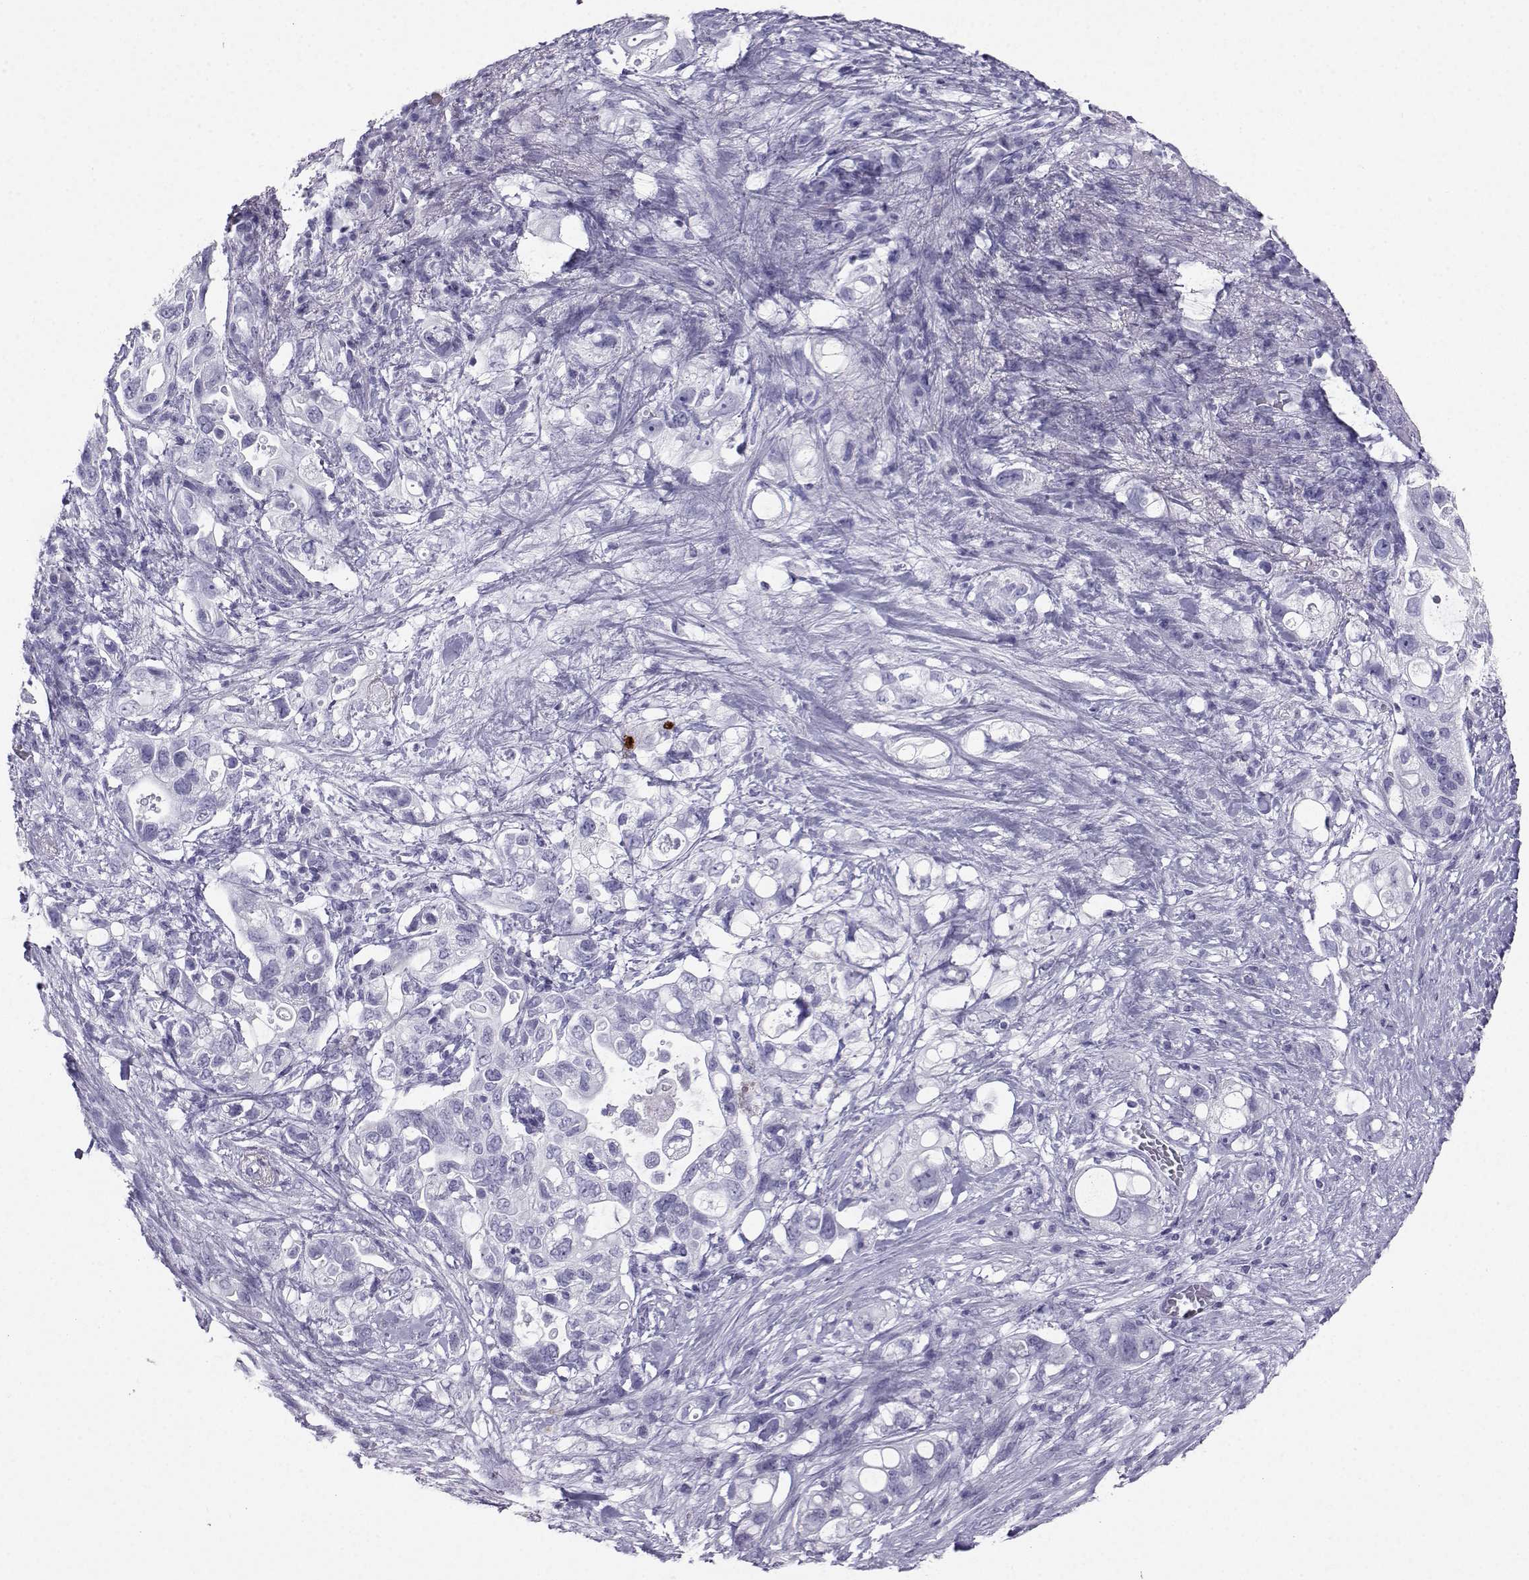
{"staining": {"intensity": "negative", "quantity": "none", "location": "none"}, "tissue": "pancreatic cancer", "cell_type": "Tumor cells", "image_type": "cancer", "snomed": [{"axis": "morphology", "description": "Adenocarcinoma, NOS"}, {"axis": "topography", "description": "Pancreas"}], "caption": "Pancreatic cancer was stained to show a protein in brown. There is no significant expression in tumor cells. The staining is performed using DAB brown chromogen with nuclei counter-stained in using hematoxylin.", "gene": "SST", "patient": {"sex": "female", "age": 72}}